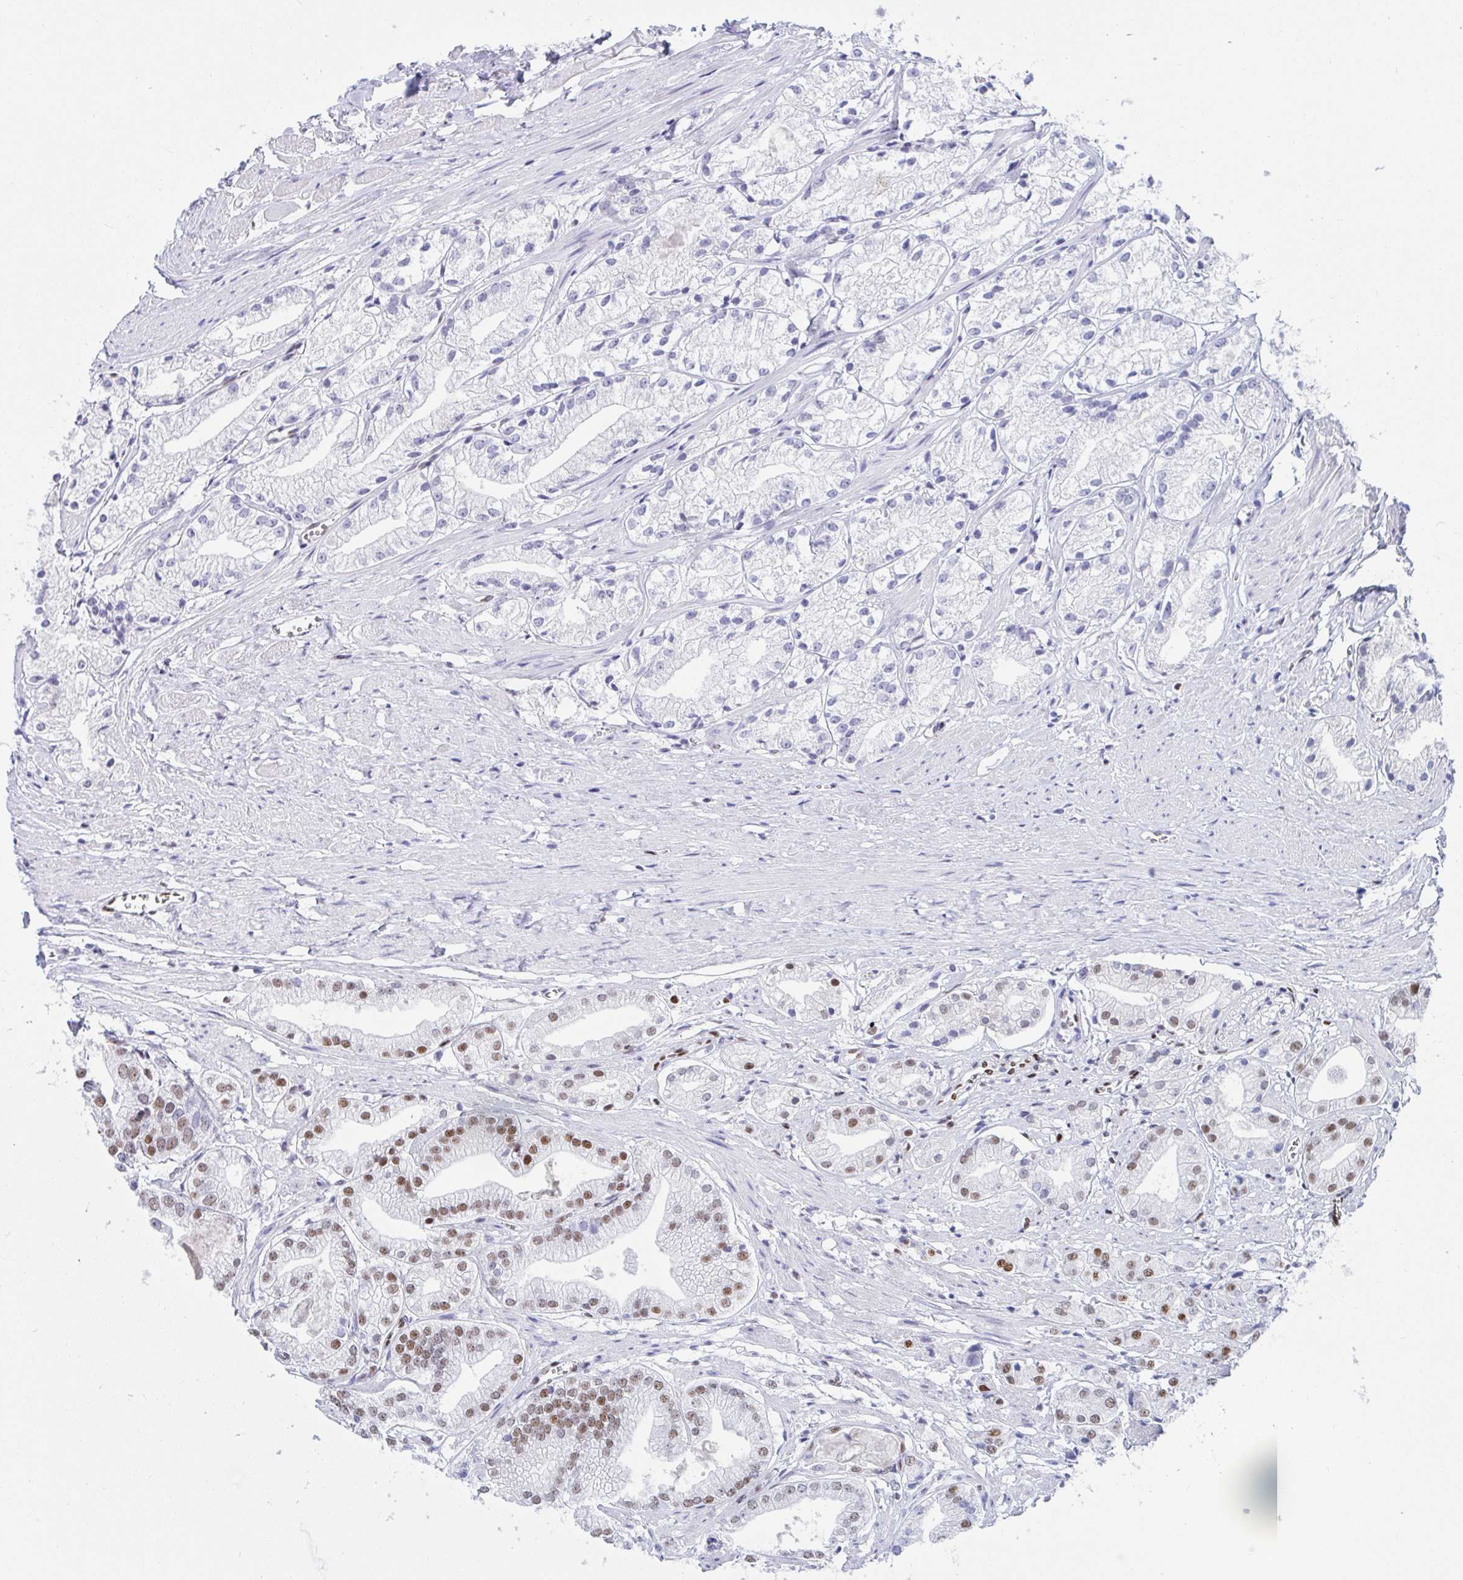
{"staining": {"intensity": "moderate", "quantity": "<25%", "location": "nuclear"}, "tissue": "prostate cancer", "cell_type": "Tumor cells", "image_type": "cancer", "snomed": [{"axis": "morphology", "description": "Adenocarcinoma, Low grade"}, {"axis": "topography", "description": "Prostate"}], "caption": "Human prostate cancer (low-grade adenocarcinoma) stained with a brown dye exhibits moderate nuclear positive positivity in approximately <25% of tumor cells.", "gene": "IKZF2", "patient": {"sex": "male", "age": 69}}